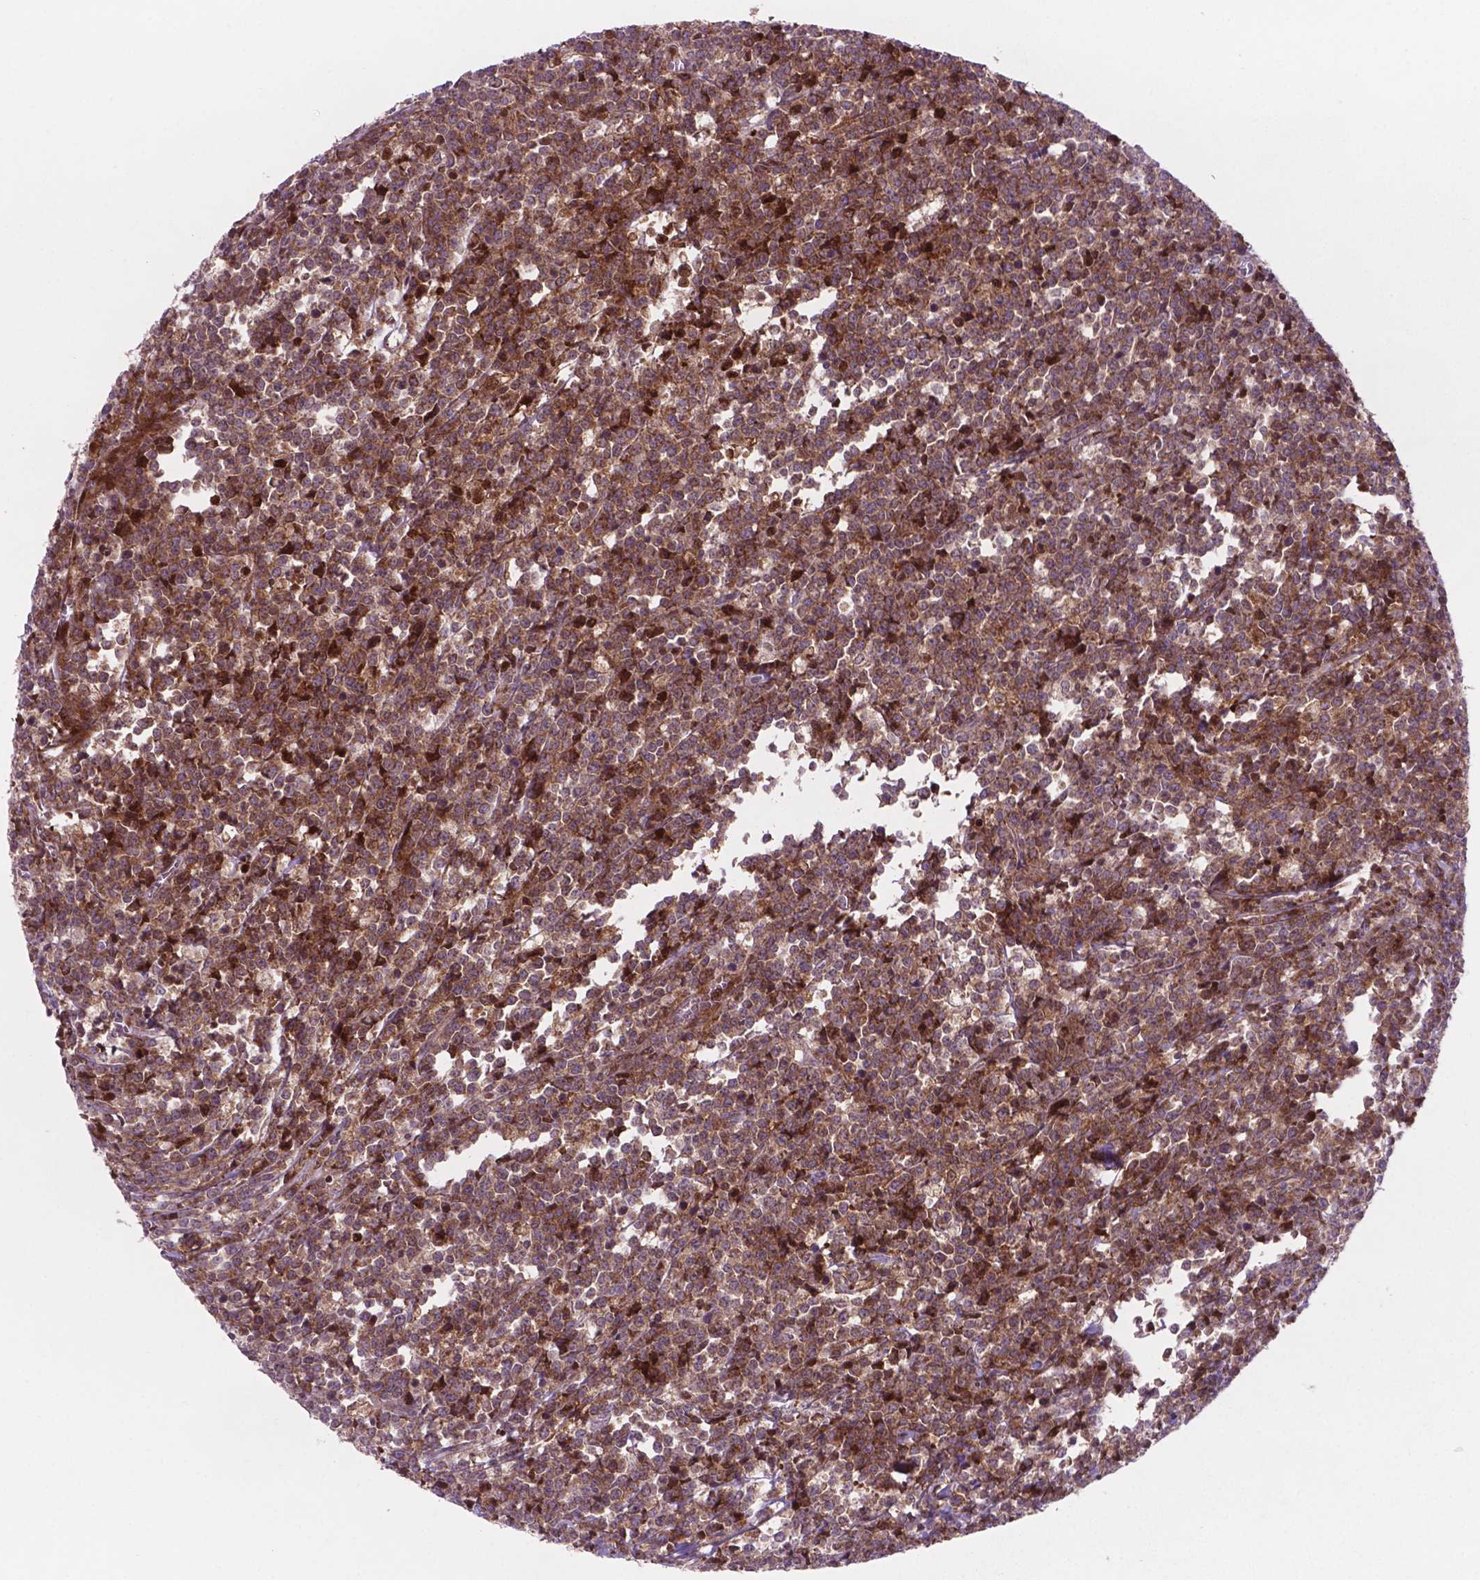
{"staining": {"intensity": "strong", "quantity": ">75%", "location": "cytoplasmic/membranous,nuclear"}, "tissue": "lymphoma", "cell_type": "Tumor cells", "image_type": "cancer", "snomed": [{"axis": "morphology", "description": "Malignant lymphoma, non-Hodgkin's type, High grade"}, {"axis": "topography", "description": "Small intestine"}], "caption": "The micrograph exhibits a brown stain indicating the presence of a protein in the cytoplasmic/membranous and nuclear of tumor cells in malignant lymphoma, non-Hodgkin's type (high-grade). (DAB IHC with brightfield microscopy, high magnification).", "gene": "LDHA", "patient": {"sex": "female", "age": 56}}